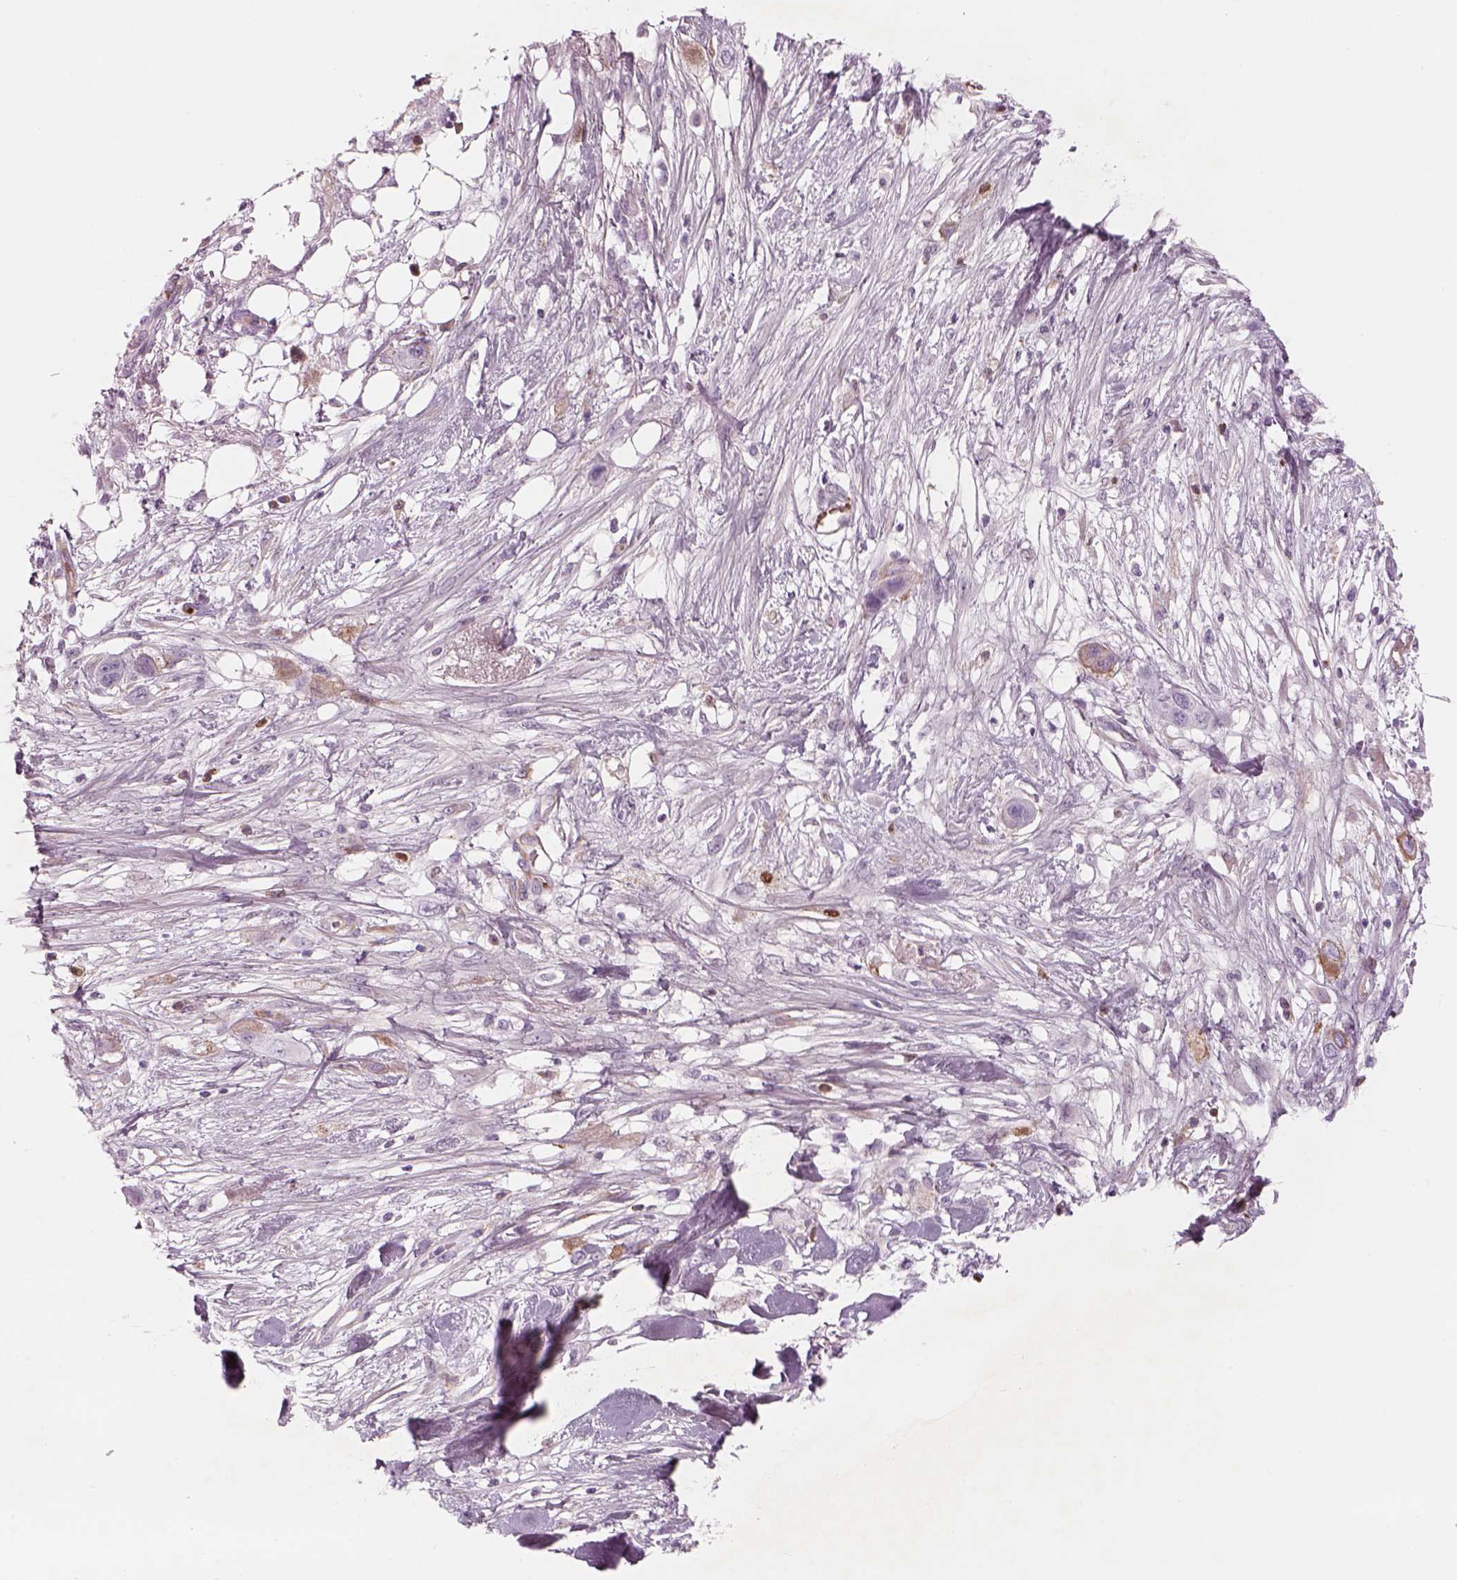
{"staining": {"intensity": "negative", "quantity": "none", "location": "none"}, "tissue": "skin cancer", "cell_type": "Tumor cells", "image_type": "cancer", "snomed": [{"axis": "morphology", "description": "Squamous cell carcinoma, NOS"}, {"axis": "topography", "description": "Skin"}], "caption": "Human squamous cell carcinoma (skin) stained for a protein using immunohistochemistry (IHC) reveals no expression in tumor cells.", "gene": "PABPC1L2B", "patient": {"sex": "male", "age": 79}}